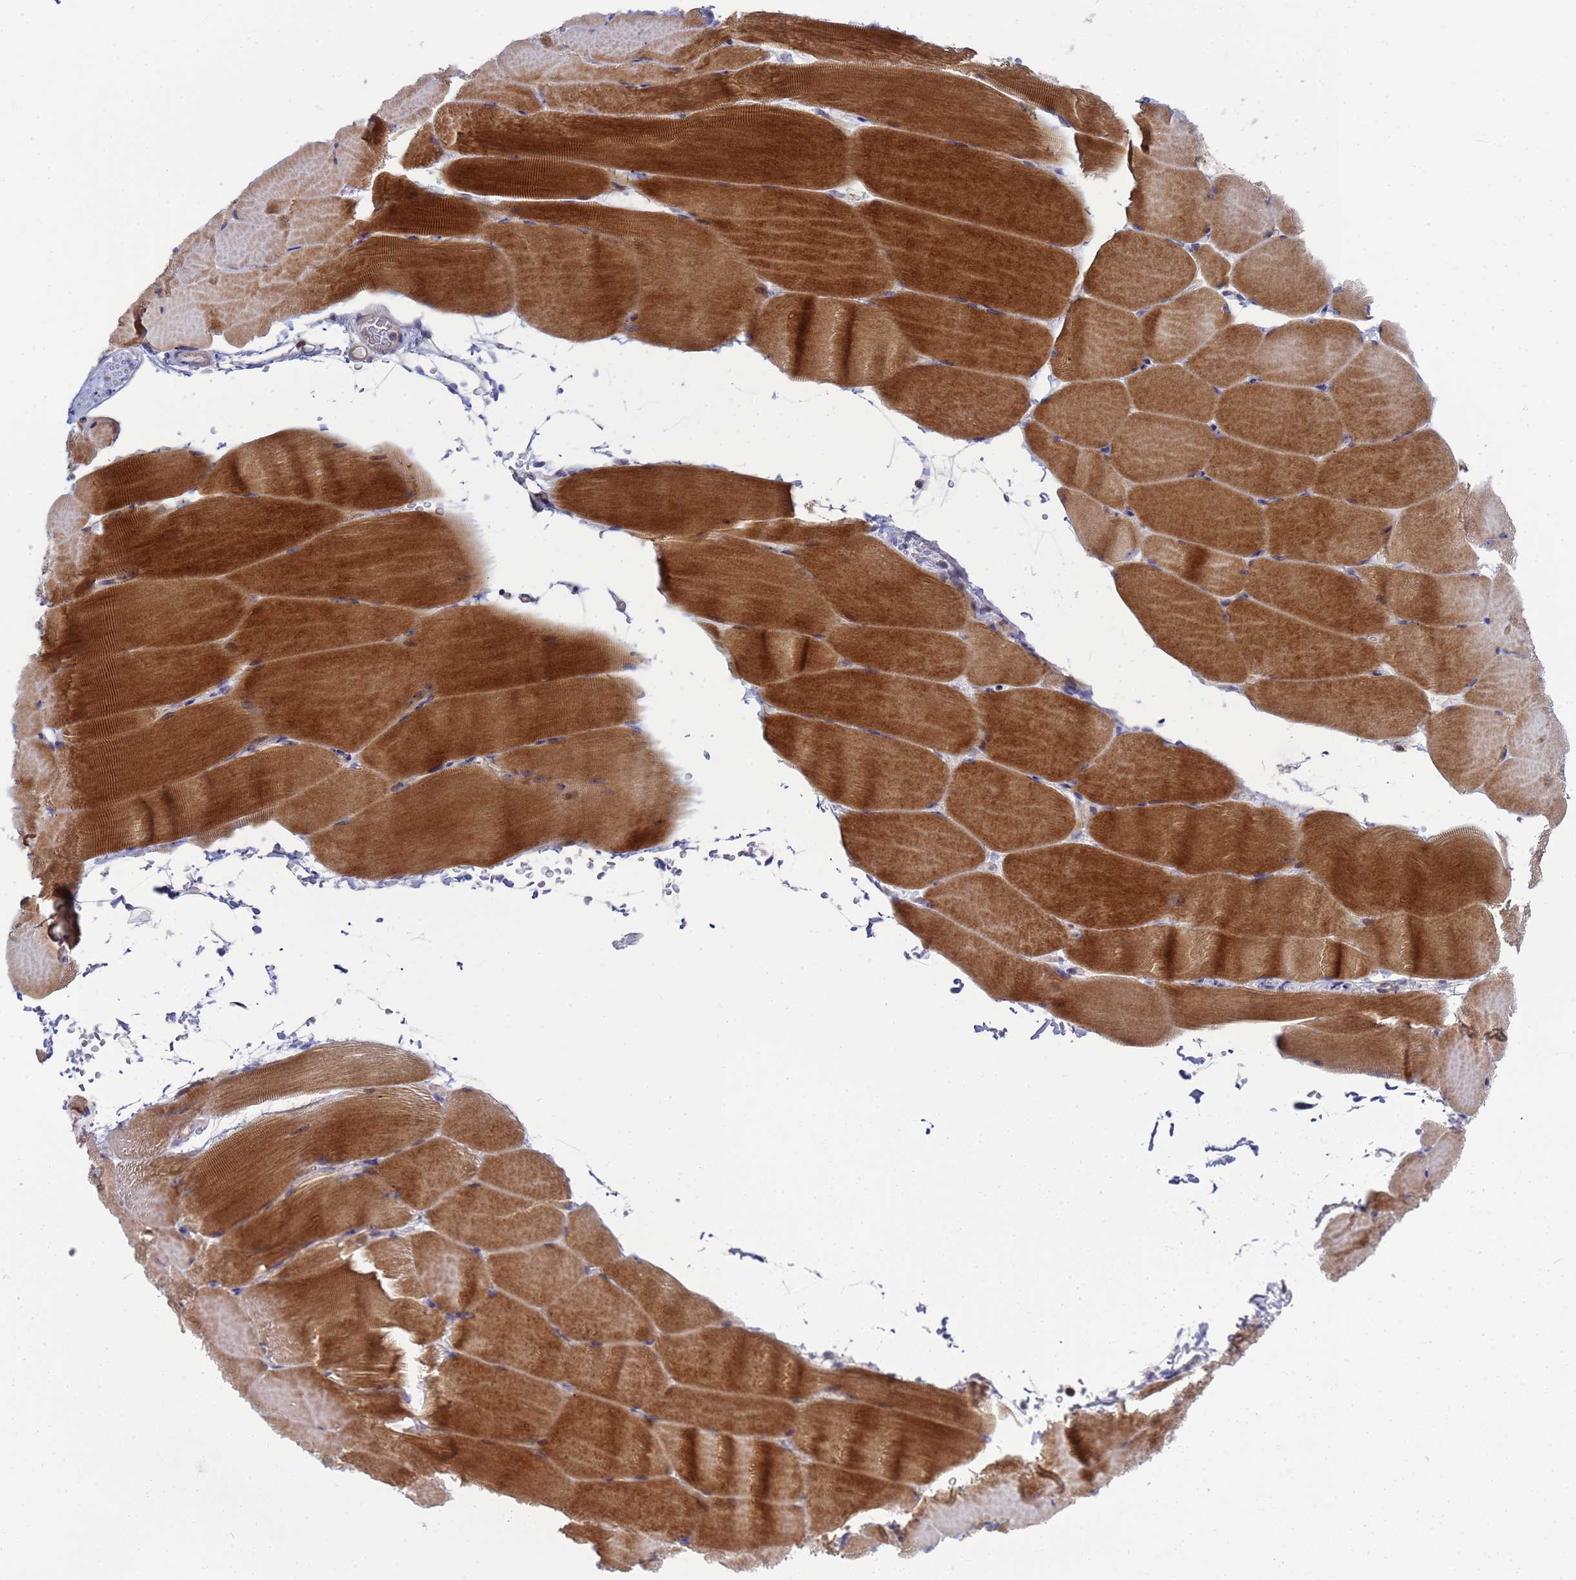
{"staining": {"intensity": "strong", "quantity": "25%-75%", "location": "cytoplasmic/membranous"}, "tissue": "skeletal muscle", "cell_type": "Myocytes", "image_type": "normal", "snomed": [{"axis": "morphology", "description": "Normal tissue, NOS"}, {"axis": "topography", "description": "Skeletal muscle"}, {"axis": "topography", "description": "Parathyroid gland"}], "caption": "Myocytes display high levels of strong cytoplasmic/membranous staining in approximately 25%-75% of cells in normal skeletal muscle.", "gene": "ENOSF1", "patient": {"sex": "female", "age": 37}}